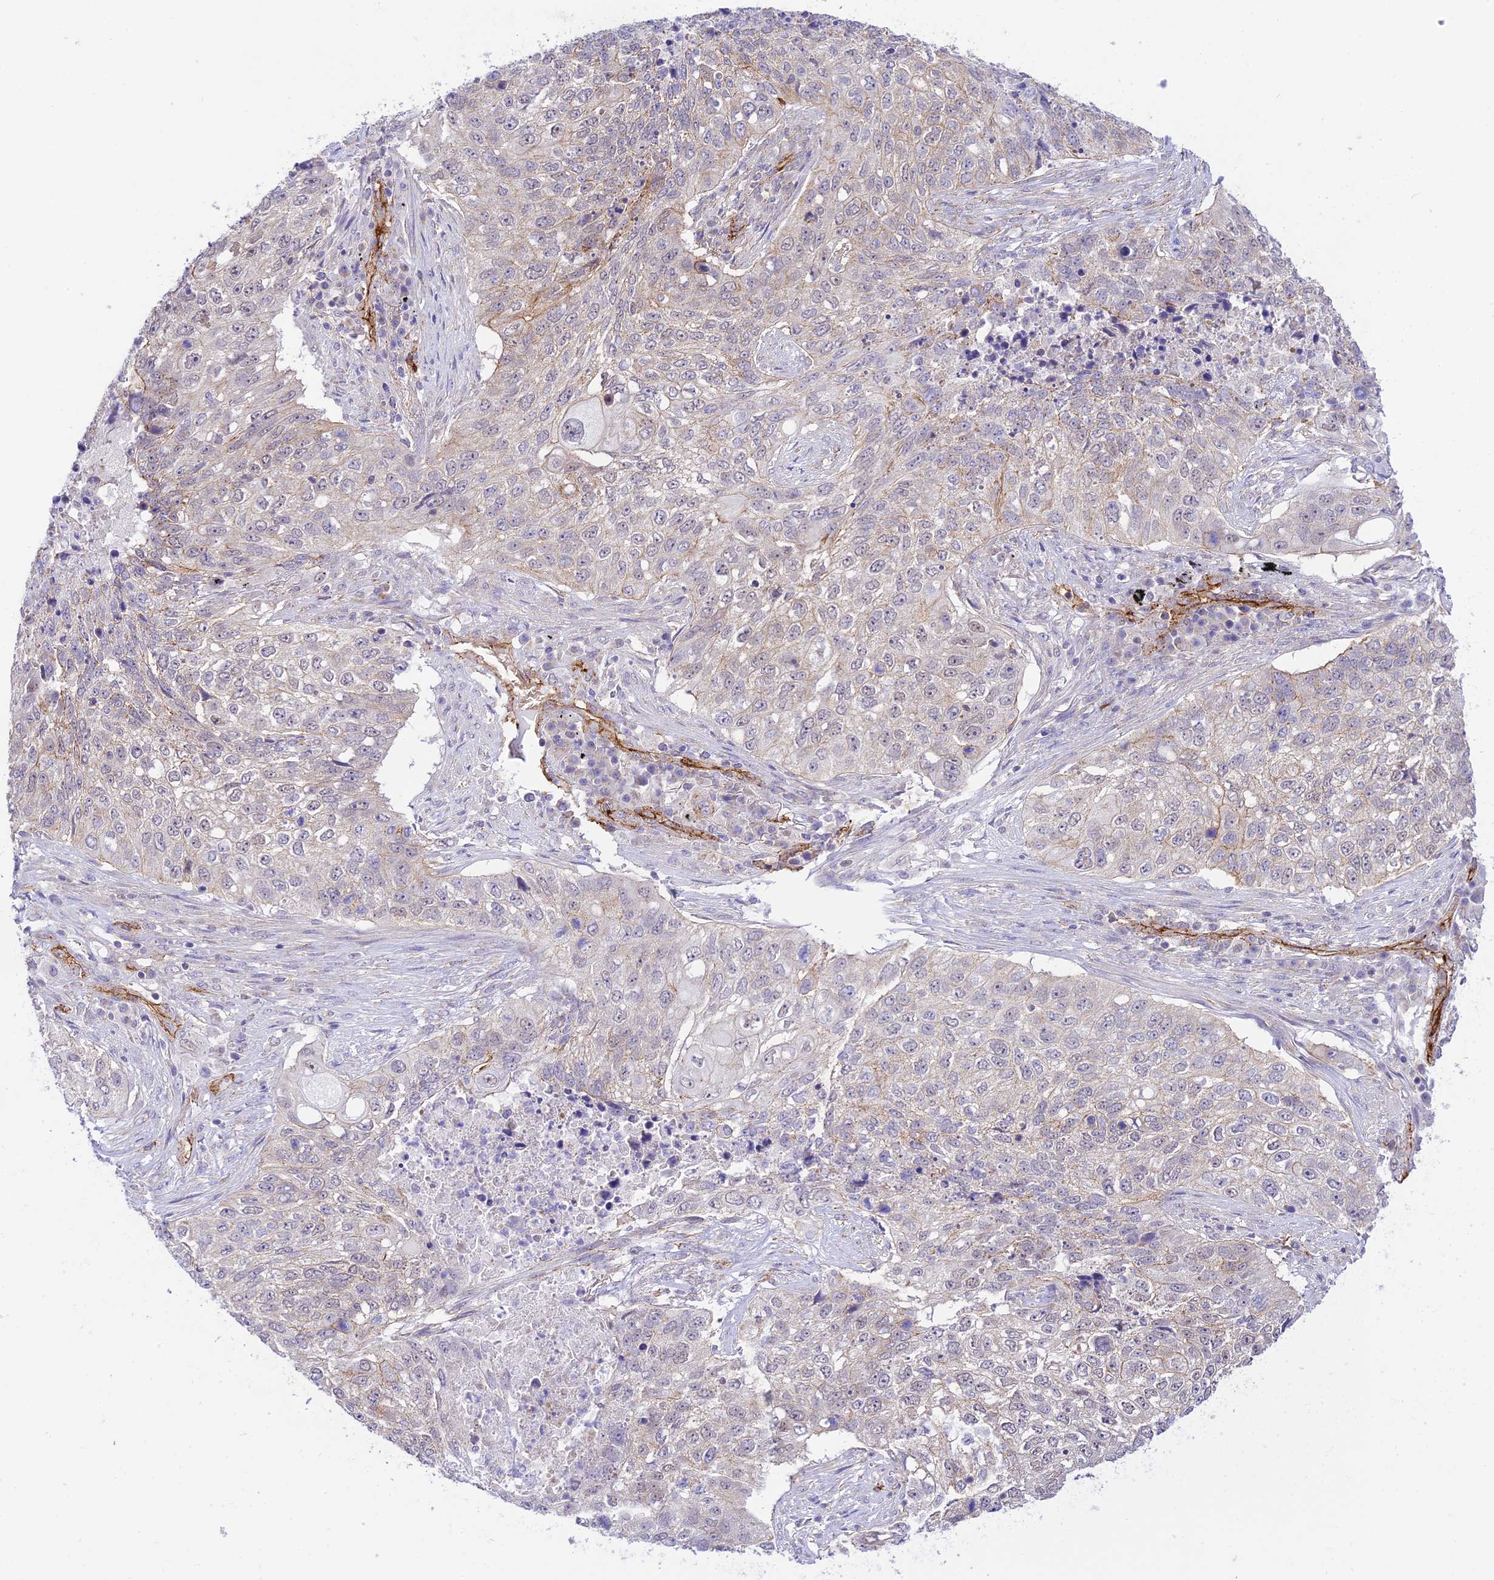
{"staining": {"intensity": "weak", "quantity": "<25%", "location": "cytoplasmic/membranous"}, "tissue": "lung cancer", "cell_type": "Tumor cells", "image_type": "cancer", "snomed": [{"axis": "morphology", "description": "Squamous cell carcinoma, NOS"}, {"axis": "topography", "description": "Lung"}], "caption": "An image of human lung cancer (squamous cell carcinoma) is negative for staining in tumor cells.", "gene": "YPEL5", "patient": {"sex": "female", "age": 63}}